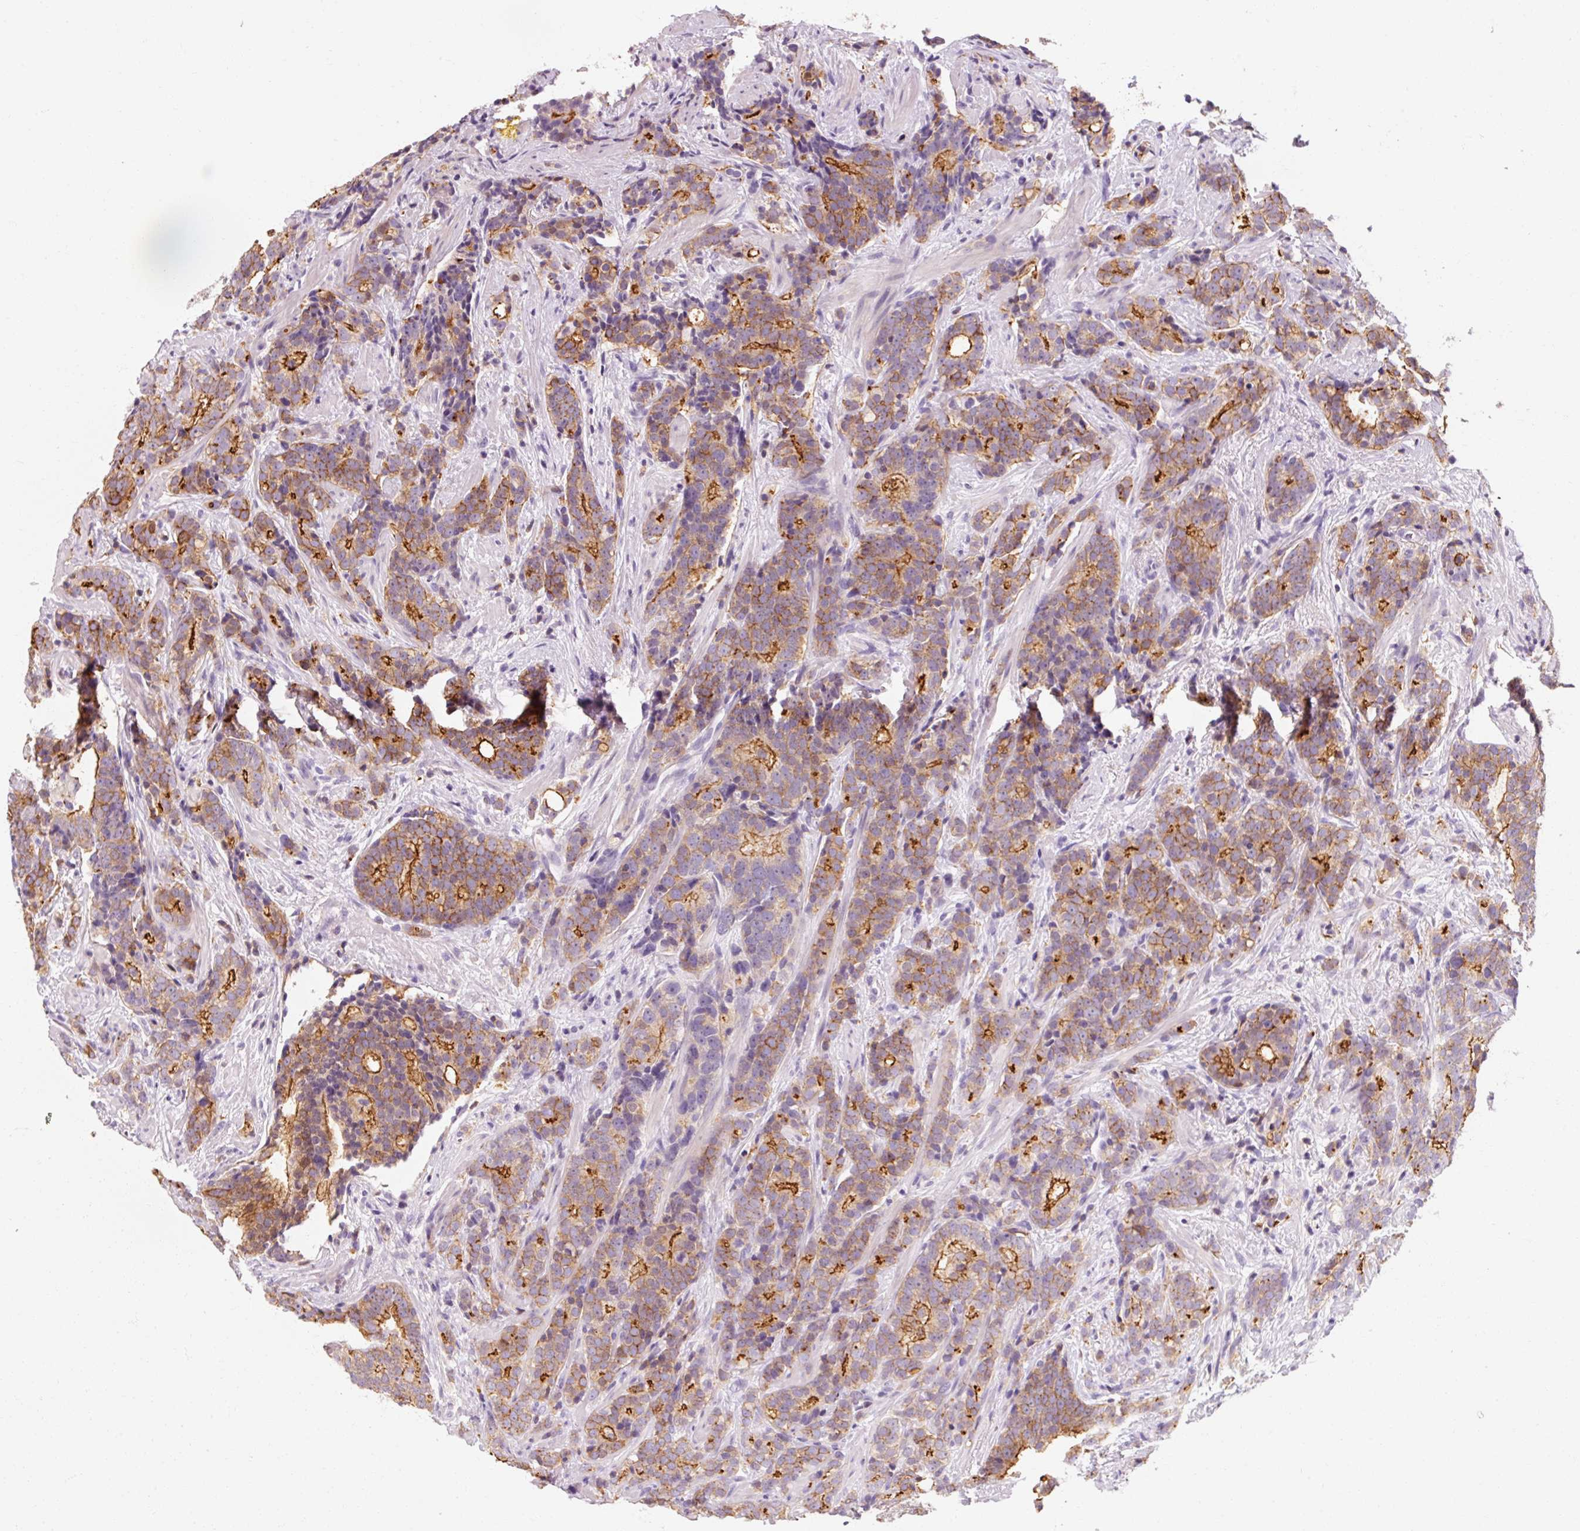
{"staining": {"intensity": "strong", "quantity": "25%-75%", "location": "cytoplasmic/membranous"}, "tissue": "prostate cancer", "cell_type": "Tumor cells", "image_type": "cancer", "snomed": [{"axis": "morphology", "description": "Adenocarcinoma, High grade"}, {"axis": "topography", "description": "Prostate"}], "caption": "IHC micrograph of human adenocarcinoma (high-grade) (prostate) stained for a protein (brown), which shows high levels of strong cytoplasmic/membranous expression in approximately 25%-75% of tumor cells.", "gene": "OR8K1", "patient": {"sex": "male", "age": 64}}